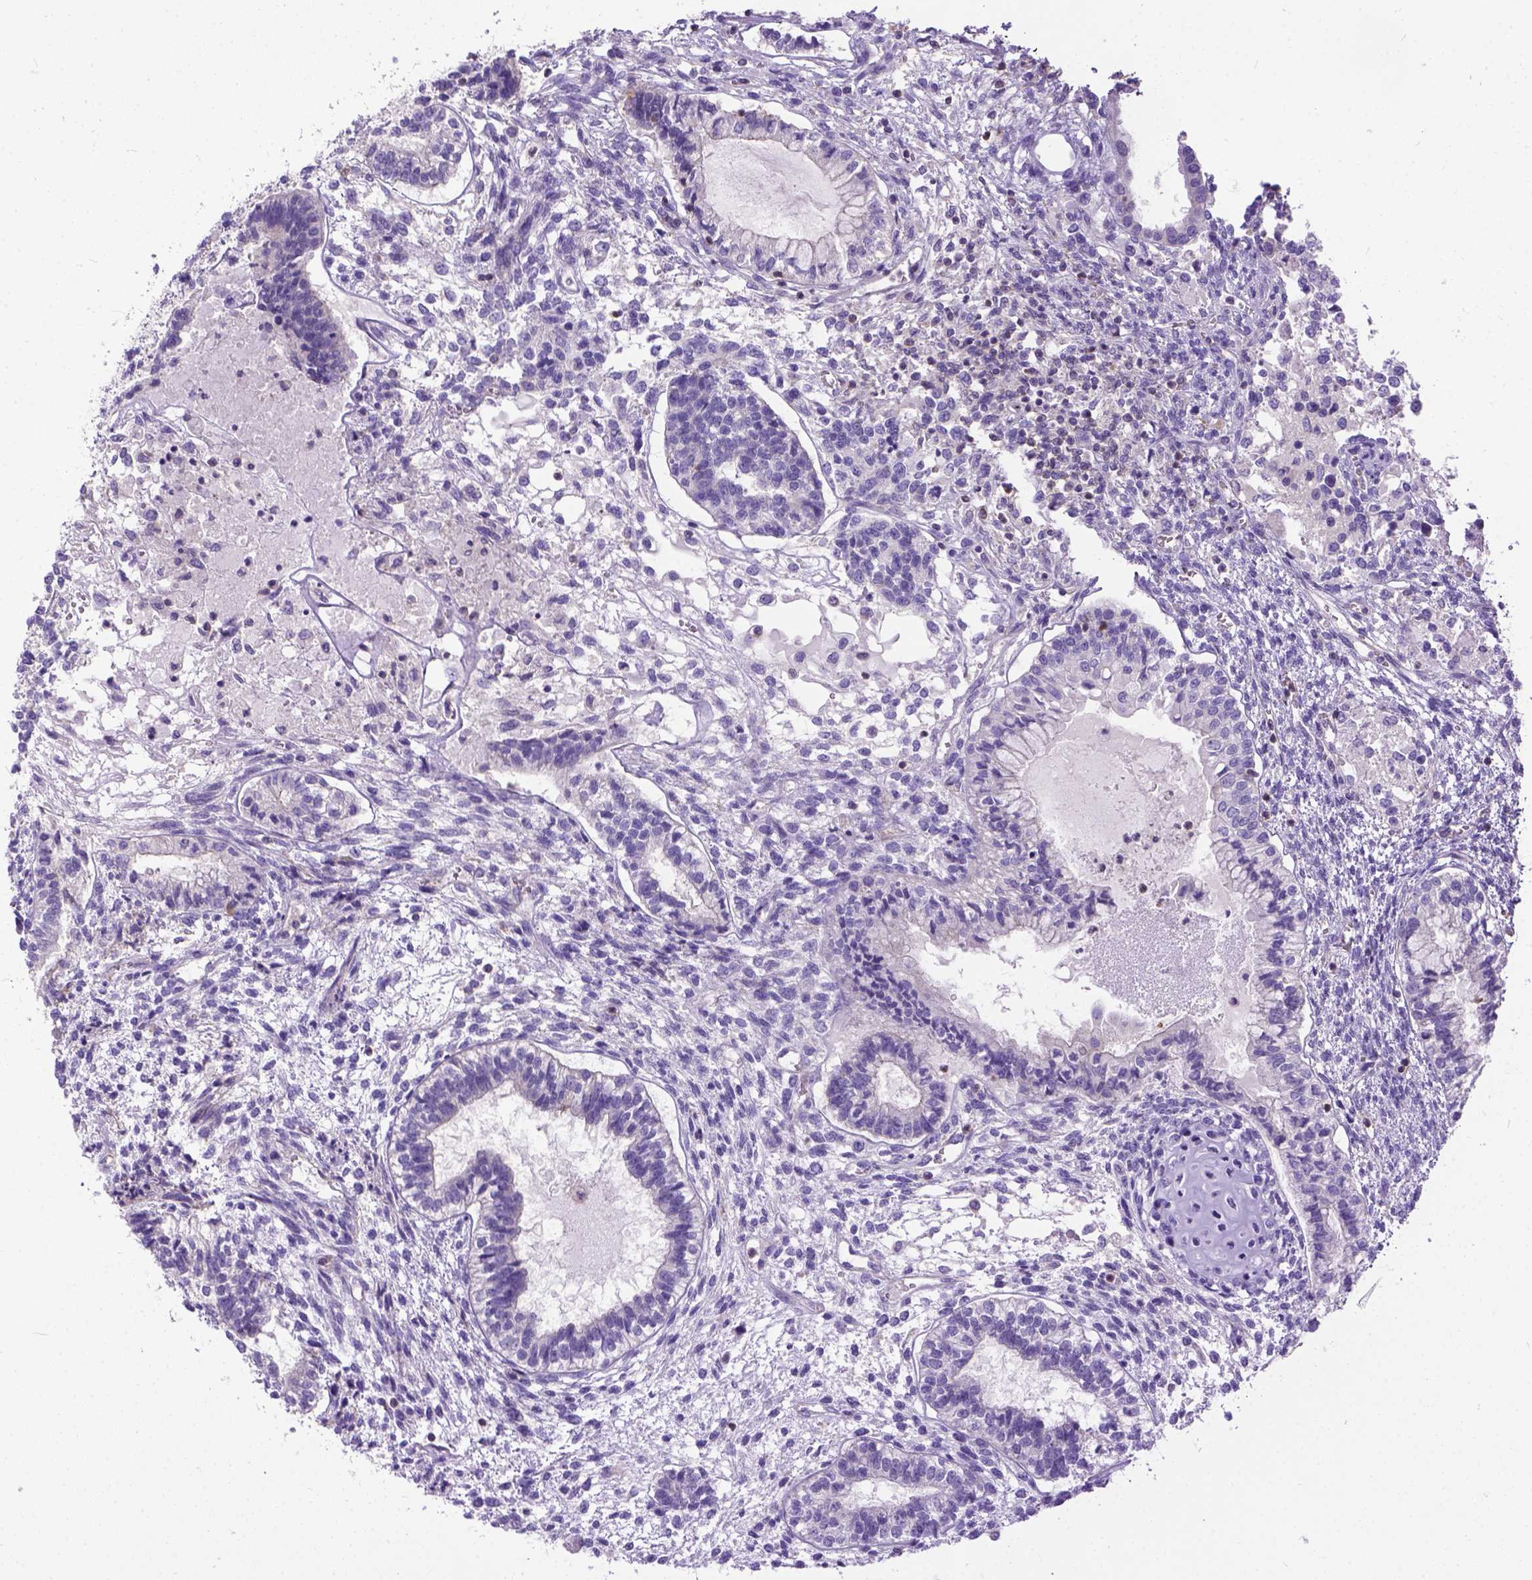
{"staining": {"intensity": "weak", "quantity": "<25%", "location": "cytoplasmic/membranous"}, "tissue": "testis cancer", "cell_type": "Tumor cells", "image_type": "cancer", "snomed": [{"axis": "morphology", "description": "Carcinoma, Embryonal, NOS"}, {"axis": "topography", "description": "Testis"}], "caption": "Protein analysis of testis cancer demonstrates no significant positivity in tumor cells.", "gene": "BANF2", "patient": {"sex": "male", "age": 37}}